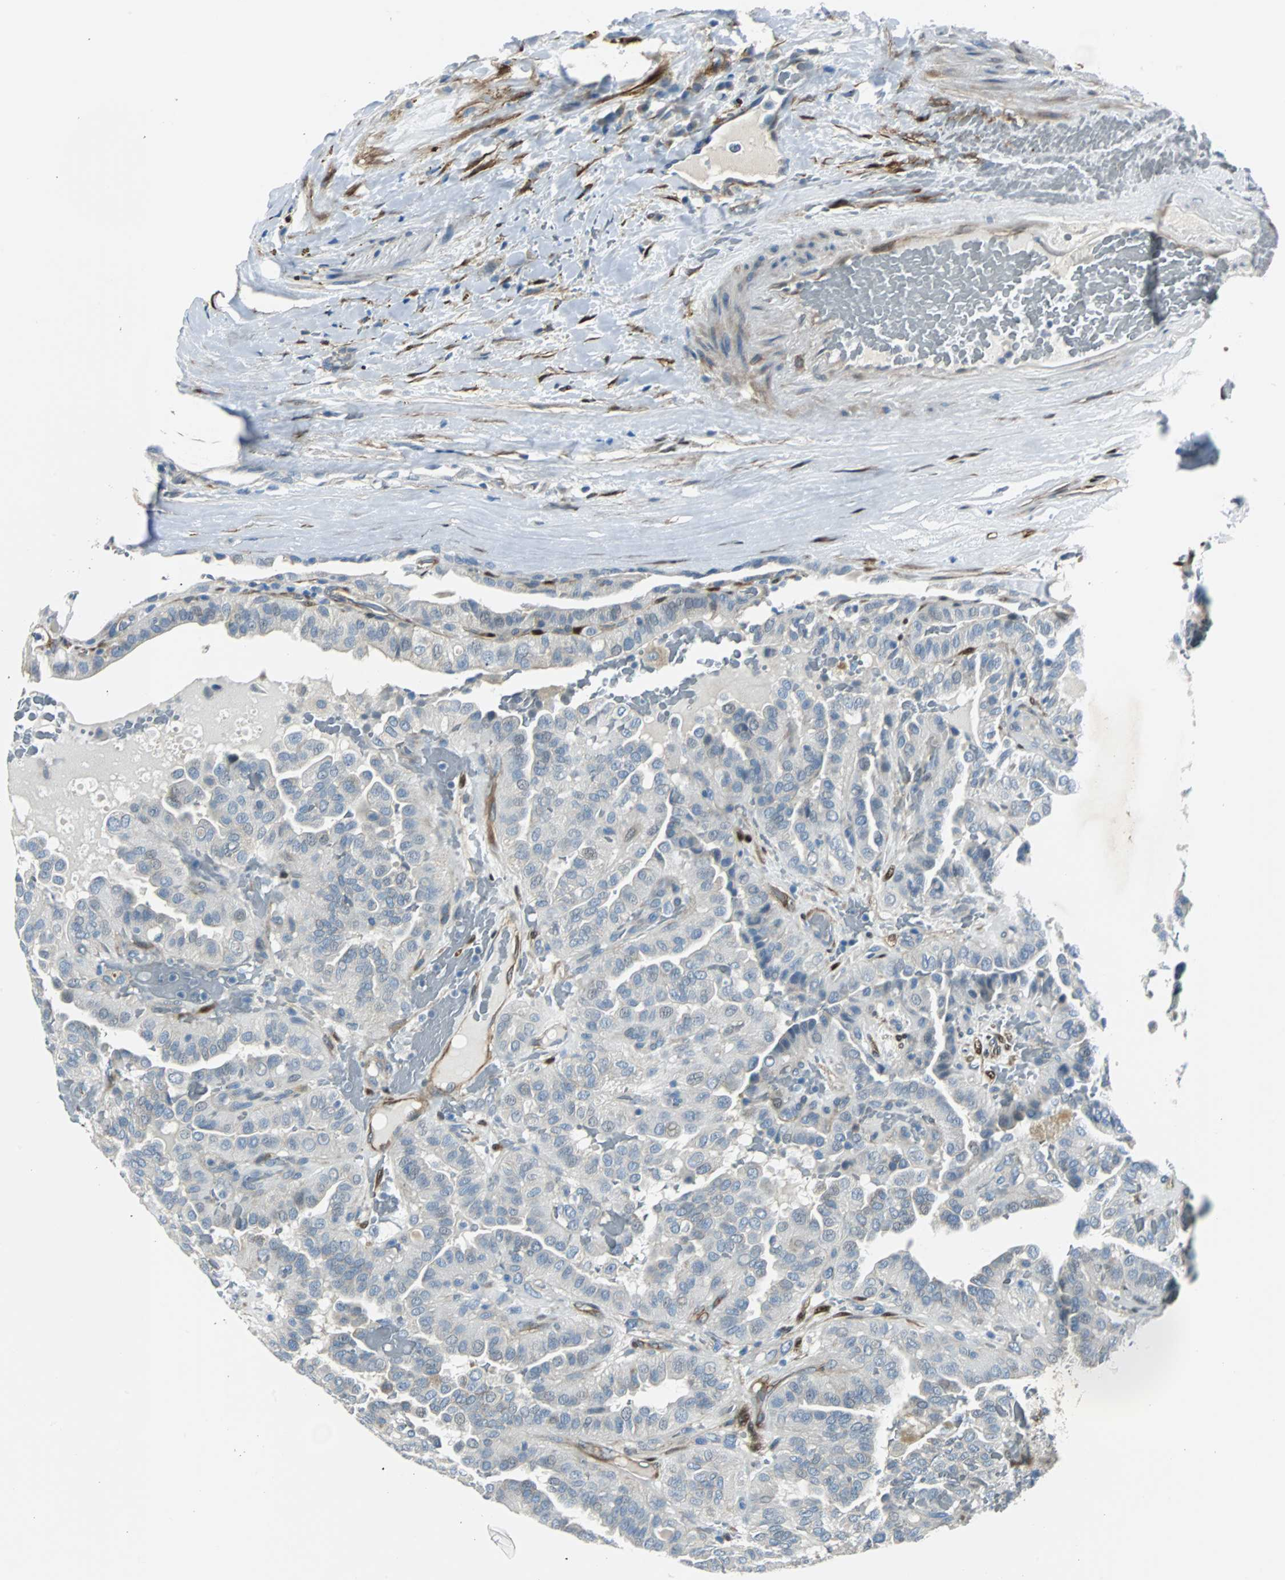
{"staining": {"intensity": "weak", "quantity": "<25%", "location": "cytoplasmic/membranous"}, "tissue": "thyroid cancer", "cell_type": "Tumor cells", "image_type": "cancer", "snomed": [{"axis": "morphology", "description": "Papillary adenocarcinoma, NOS"}, {"axis": "topography", "description": "Thyroid gland"}], "caption": "Tumor cells are negative for protein expression in human papillary adenocarcinoma (thyroid).", "gene": "FHL2", "patient": {"sex": "male", "age": 77}}